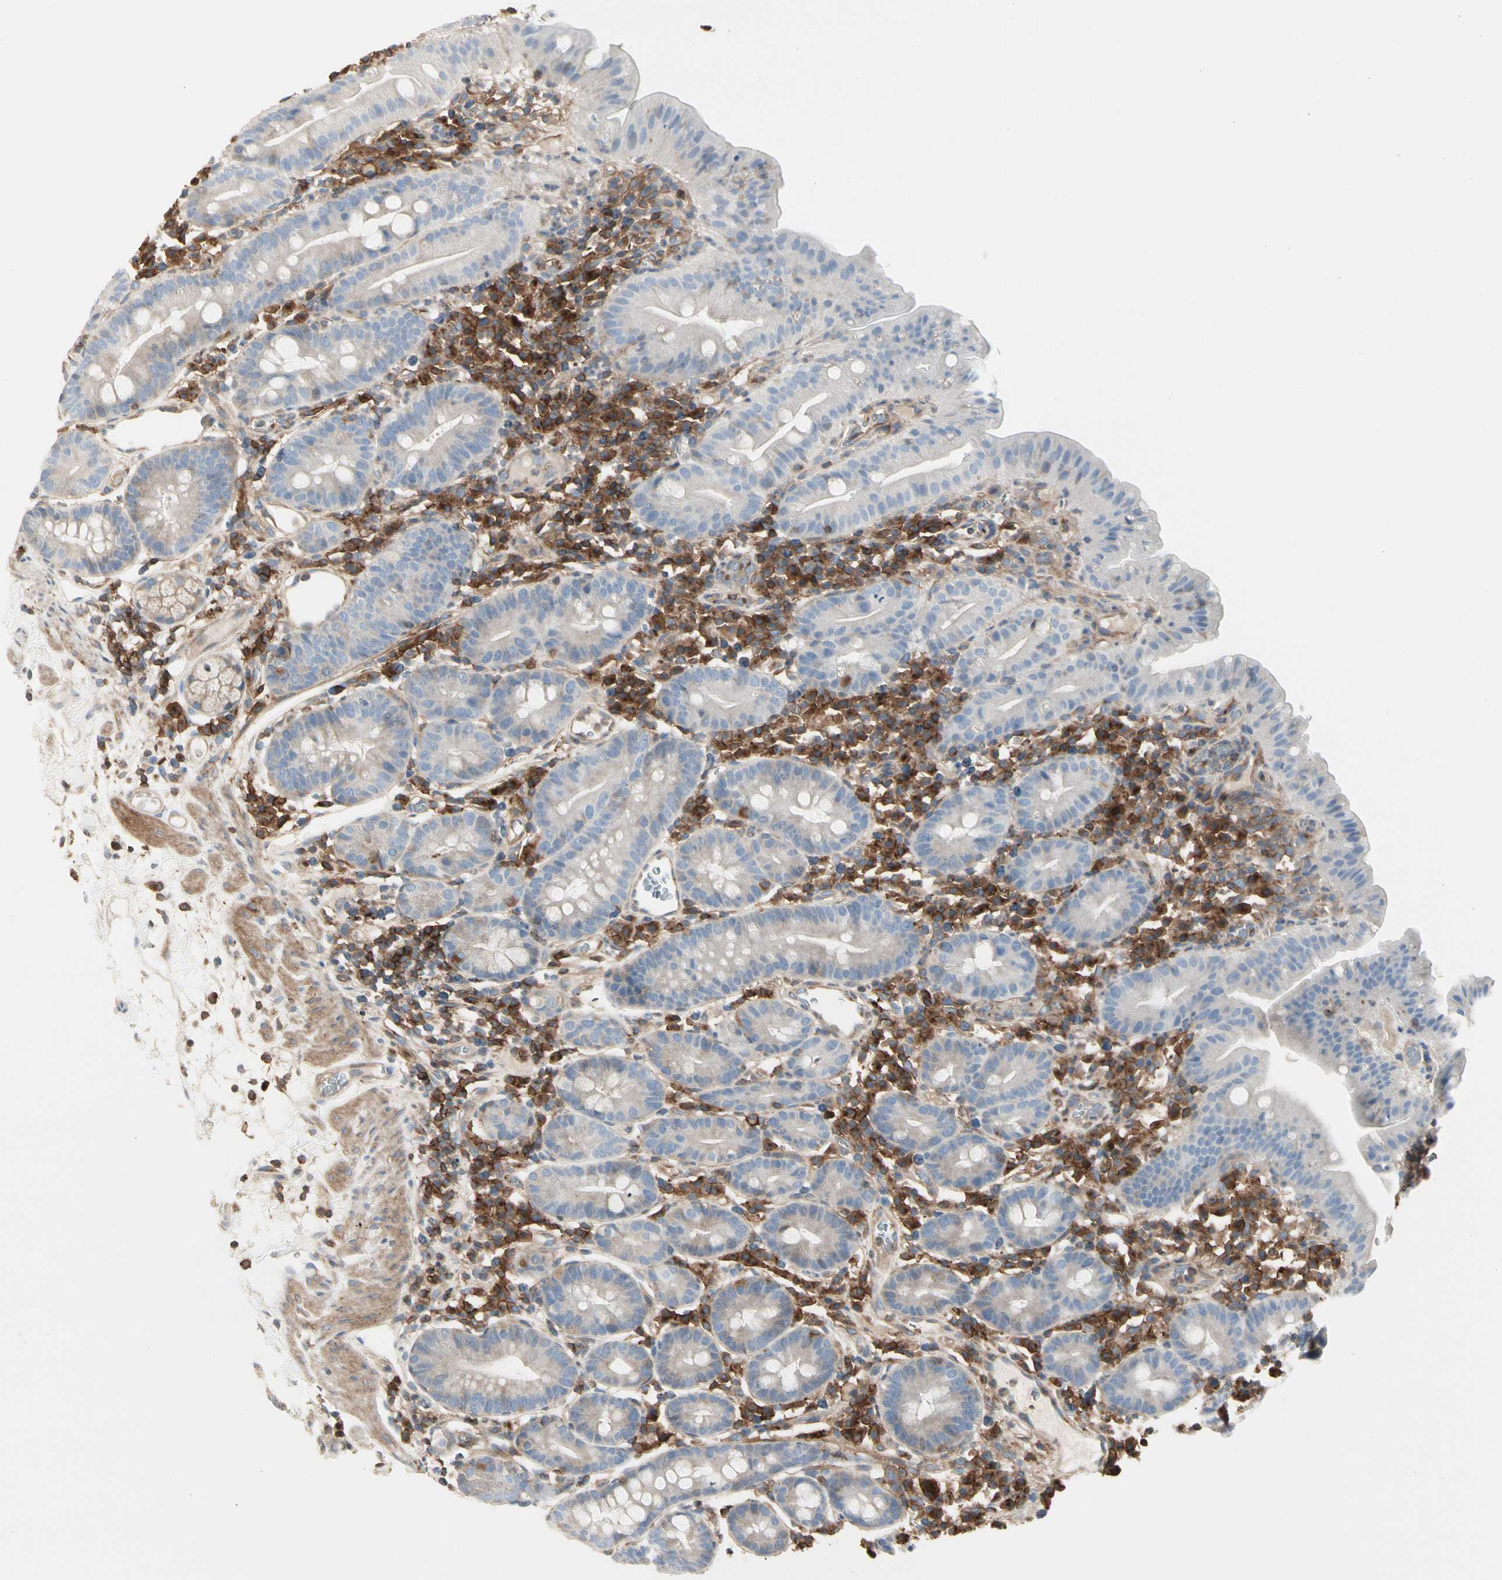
{"staining": {"intensity": "weak", "quantity": "25%-75%", "location": "cytoplasmic/membranous"}, "tissue": "duodenum", "cell_type": "Glandular cells", "image_type": "normal", "snomed": [{"axis": "morphology", "description": "Normal tissue, NOS"}, {"axis": "topography", "description": "Duodenum"}], "caption": "Weak cytoplasmic/membranous positivity is appreciated in about 25%-75% of glandular cells in normal duodenum. (brown staining indicates protein expression, while blue staining denotes nuclei).", "gene": "CLEC2B", "patient": {"sex": "male", "age": 50}}